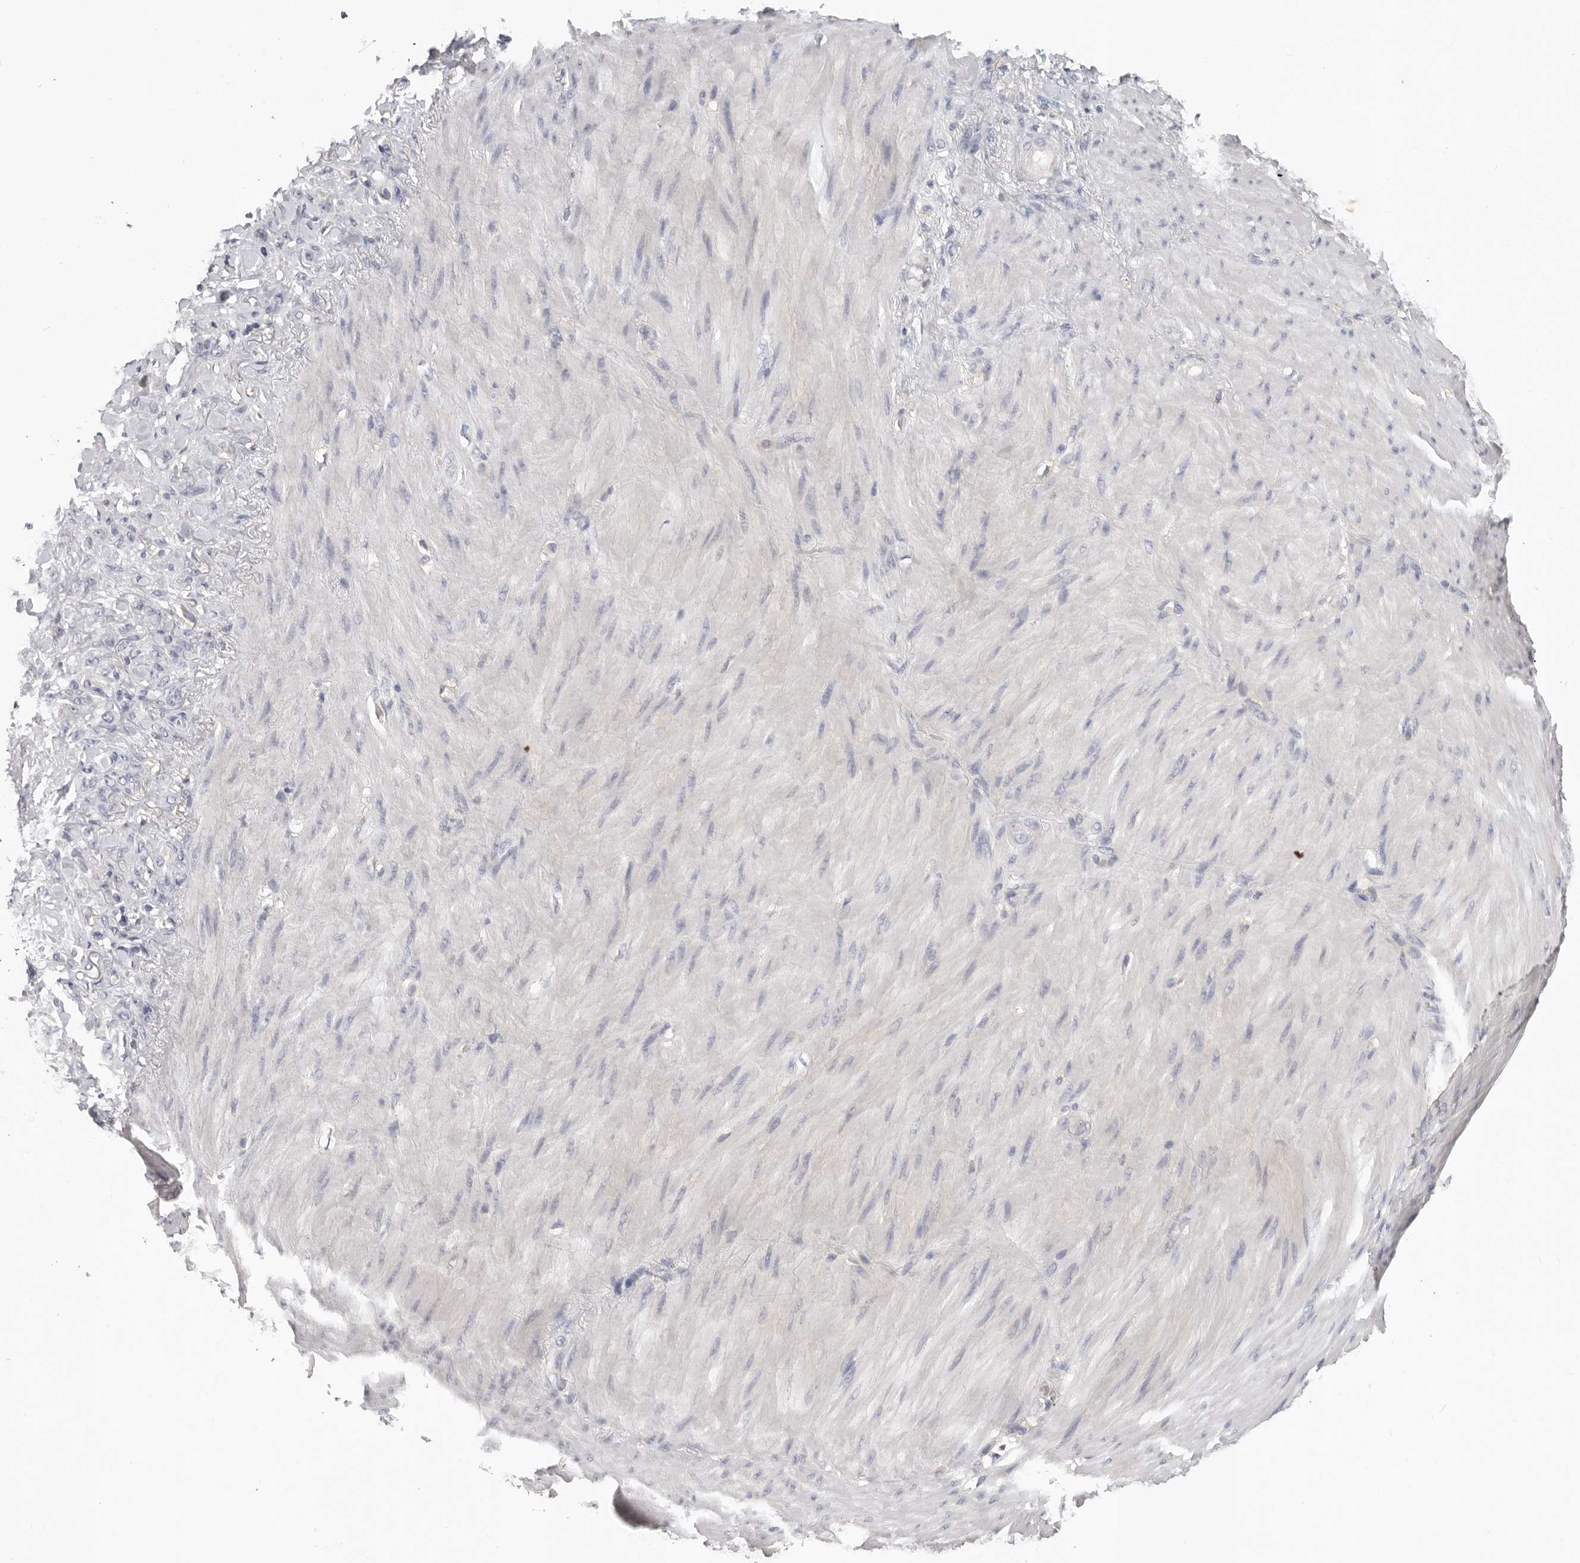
{"staining": {"intensity": "negative", "quantity": "none", "location": "none"}, "tissue": "stomach cancer", "cell_type": "Tumor cells", "image_type": "cancer", "snomed": [{"axis": "morphology", "description": "Normal tissue, NOS"}, {"axis": "morphology", "description": "Adenocarcinoma, NOS"}, {"axis": "topography", "description": "Stomach"}], "caption": "Immunohistochemistry (IHC) of human stomach cancer (adenocarcinoma) displays no staining in tumor cells.", "gene": "WDTC1", "patient": {"sex": "male", "age": 82}}